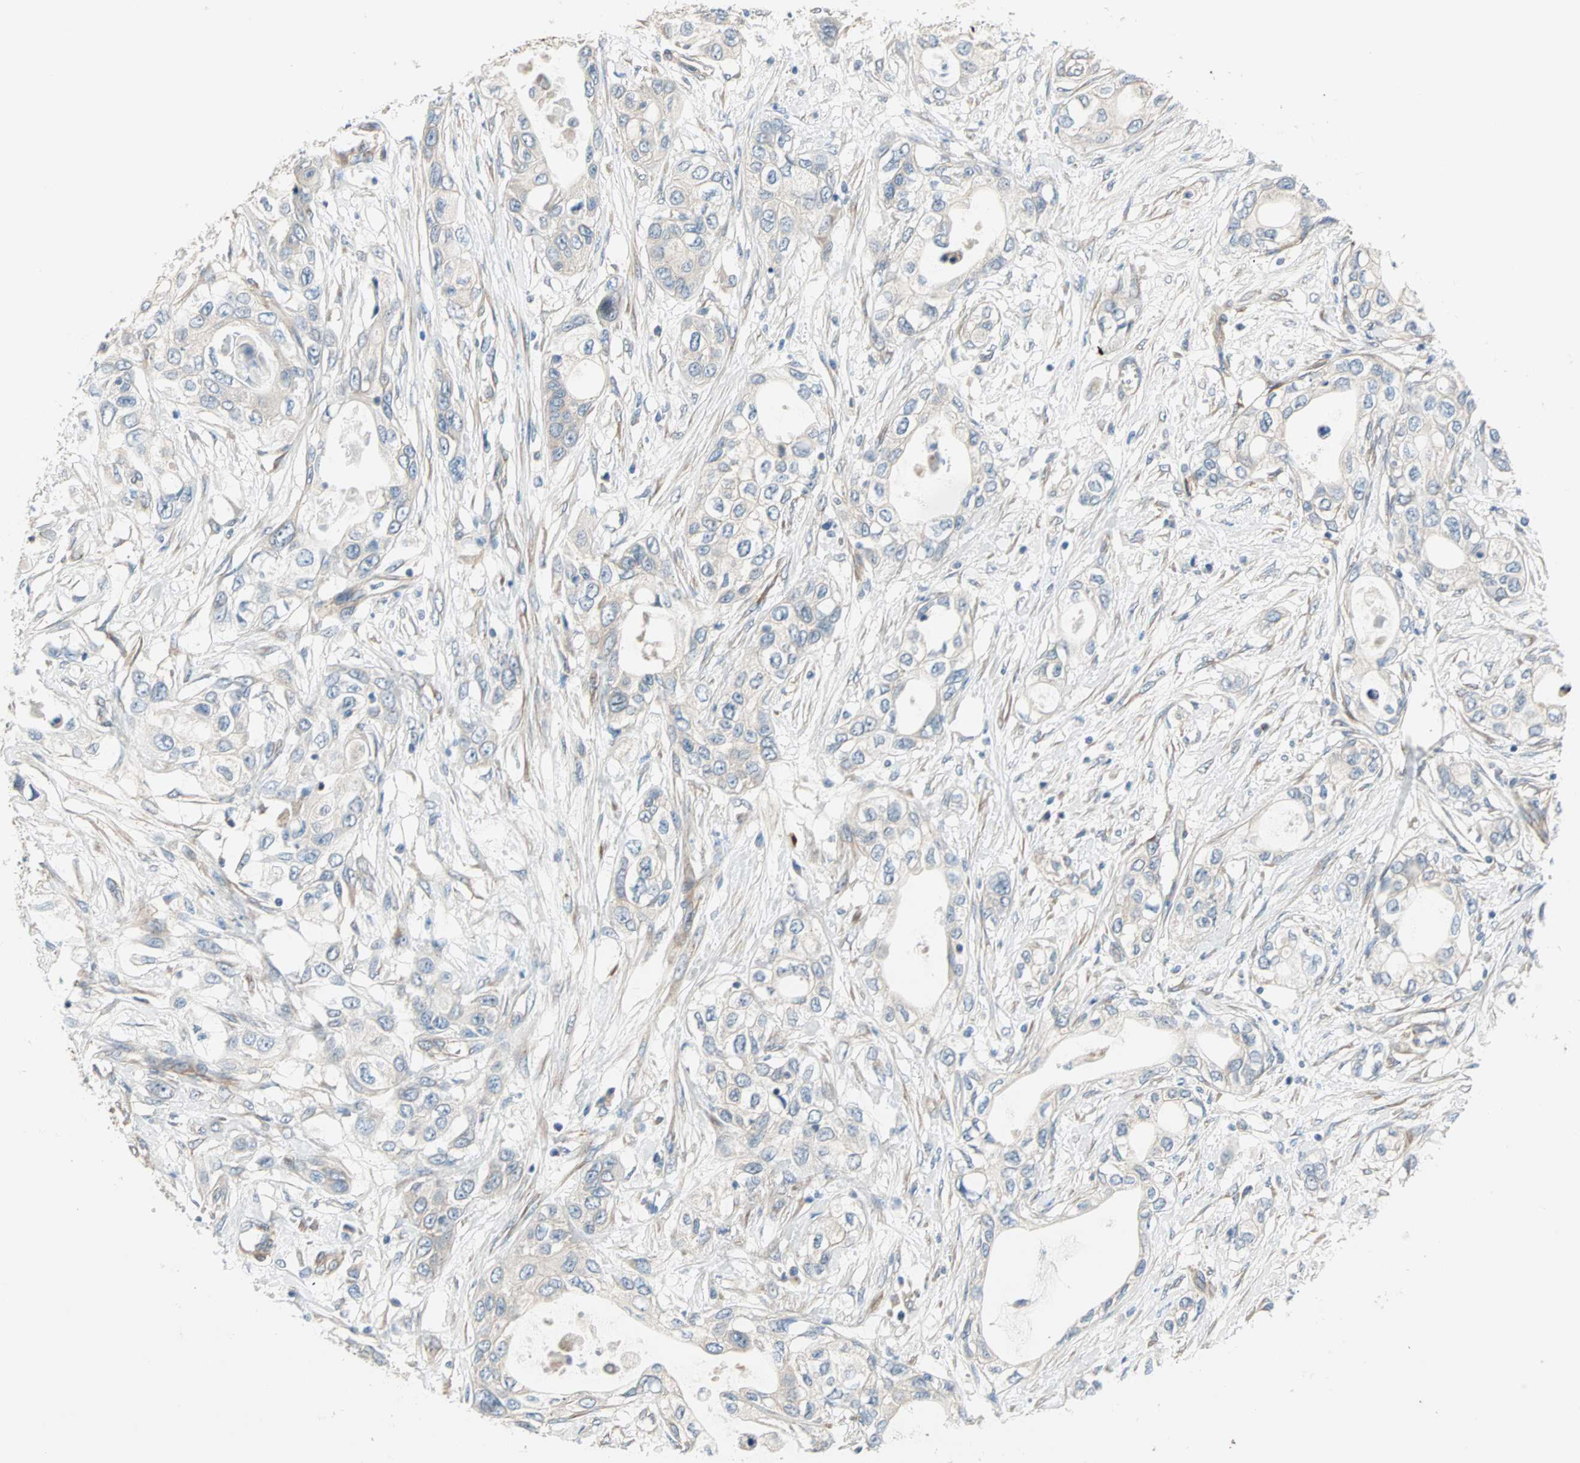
{"staining": {"intensity": "negative", "quantity": "none", "location": "none"}, "tissue": "pancreatic cancer", "cell_type": "Tumor cells", "image_type": "cancer", "snomed": [{"axis": "morphology", "description": "Adenocarcinoma, NOS"}, {"axis": "topography", "description": "Pancreas"}], "caption": "Immunohistochemical staining of human adenocarcinoma (pancreatic) reveals no significant positivity in tumor cells. (DAB immunohistochemistry, high magnification).", "gene": "PDE8A", "patient": {"sex": "female", "age": 70}}